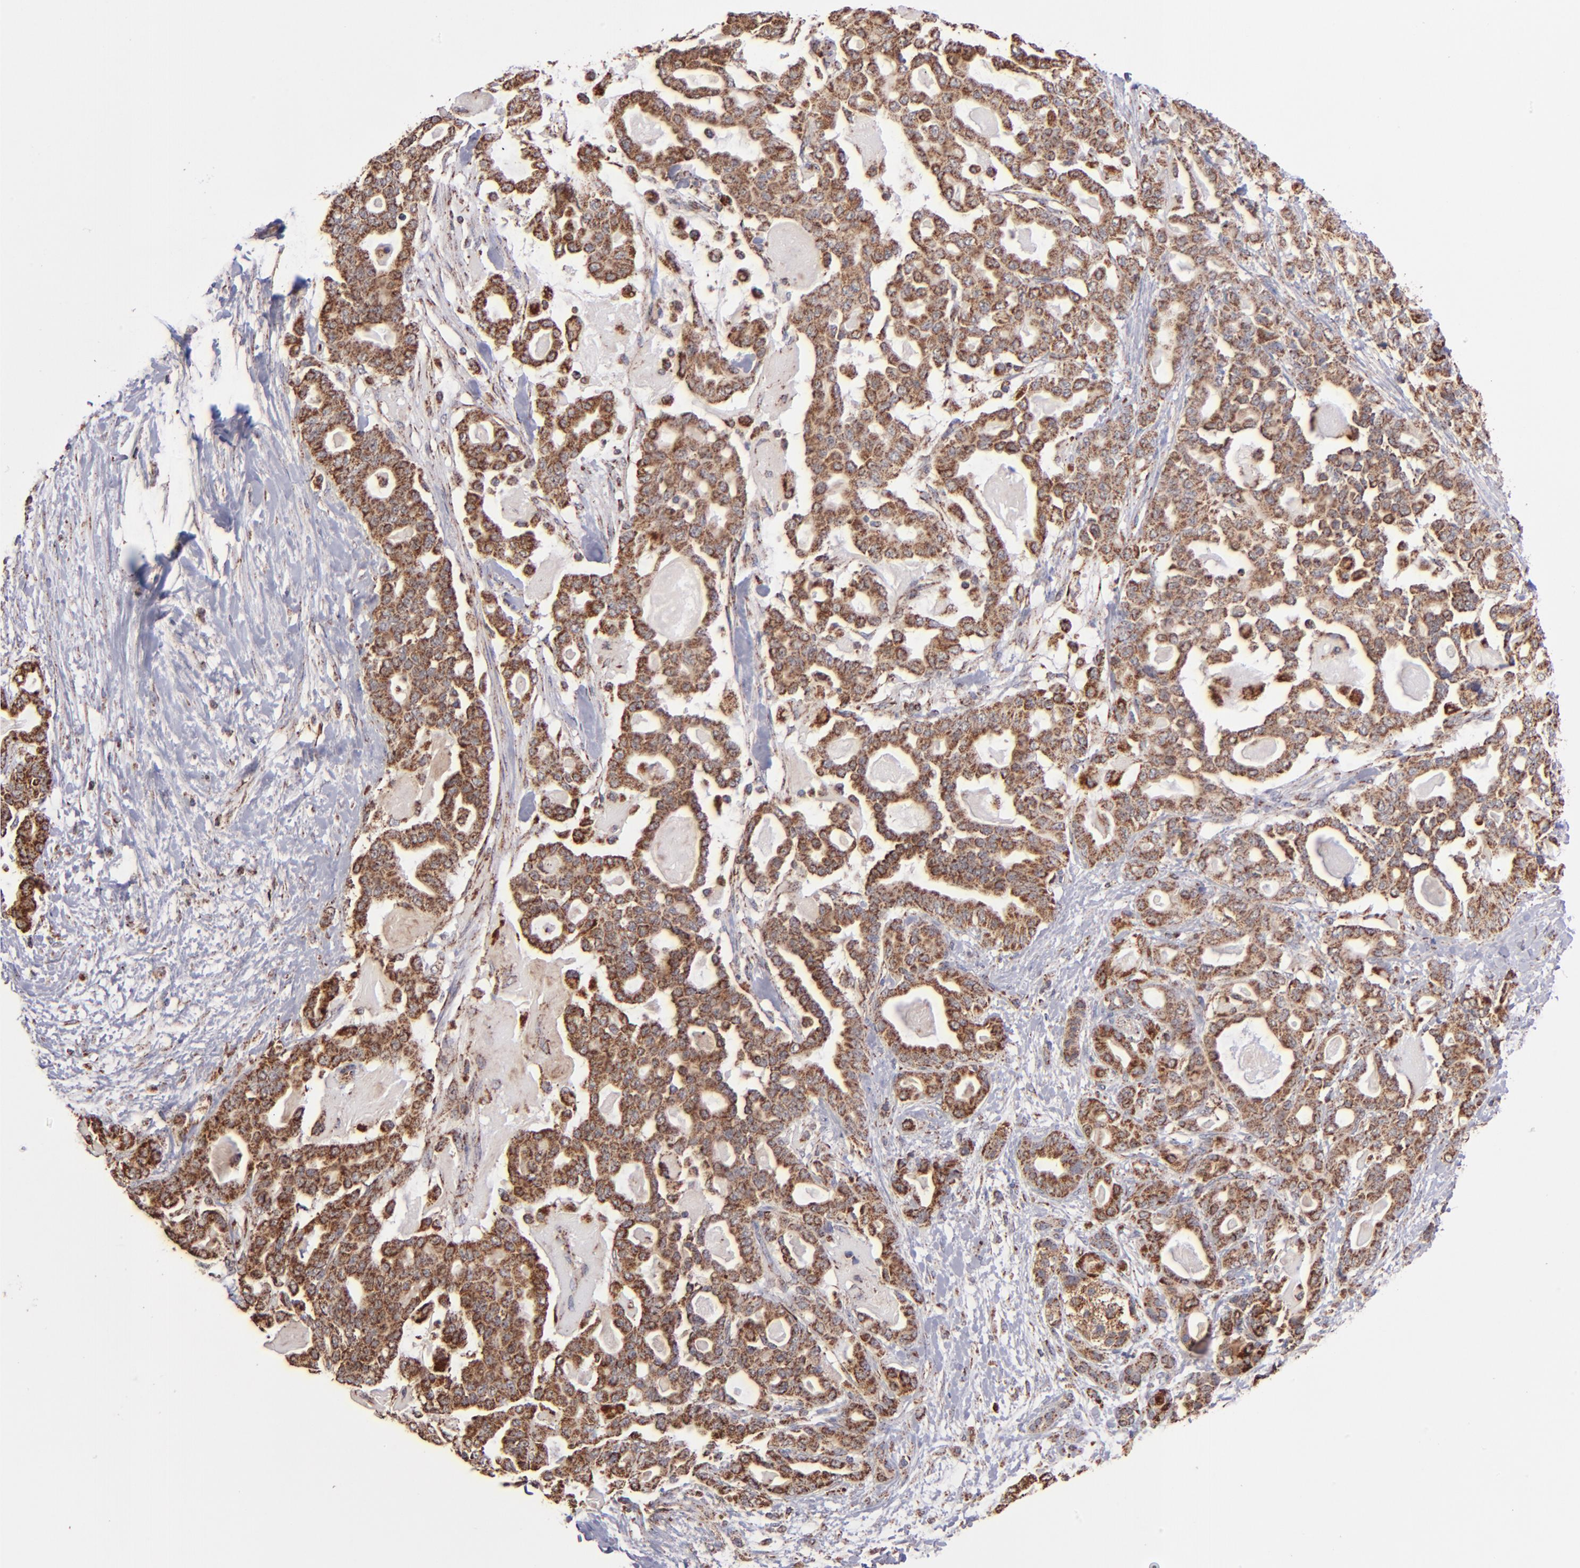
{"staining": {"intensity": "moderate", "quantity": ">75%", "location": "cytoplasmic/membranous"}, "tissue": "pancreatic cancer", "cell_type": "Tumor cells", "image_type": "cancer", "snomed": [{"axis": "morphology", "description": "Adenocarcinoma, NOS"}, {"axis": "topography", "description": "Pancreas"}], "caption": "Approximately >75% of tumor cells in human pancreatic cancer (adenocarcinoma) exhibit moderate cytoplasmic/membranous protein staining as visualized by brown immunohistochemical staining.", "gene": "DLST", "patient": {"sex": "male", "age": 63}}